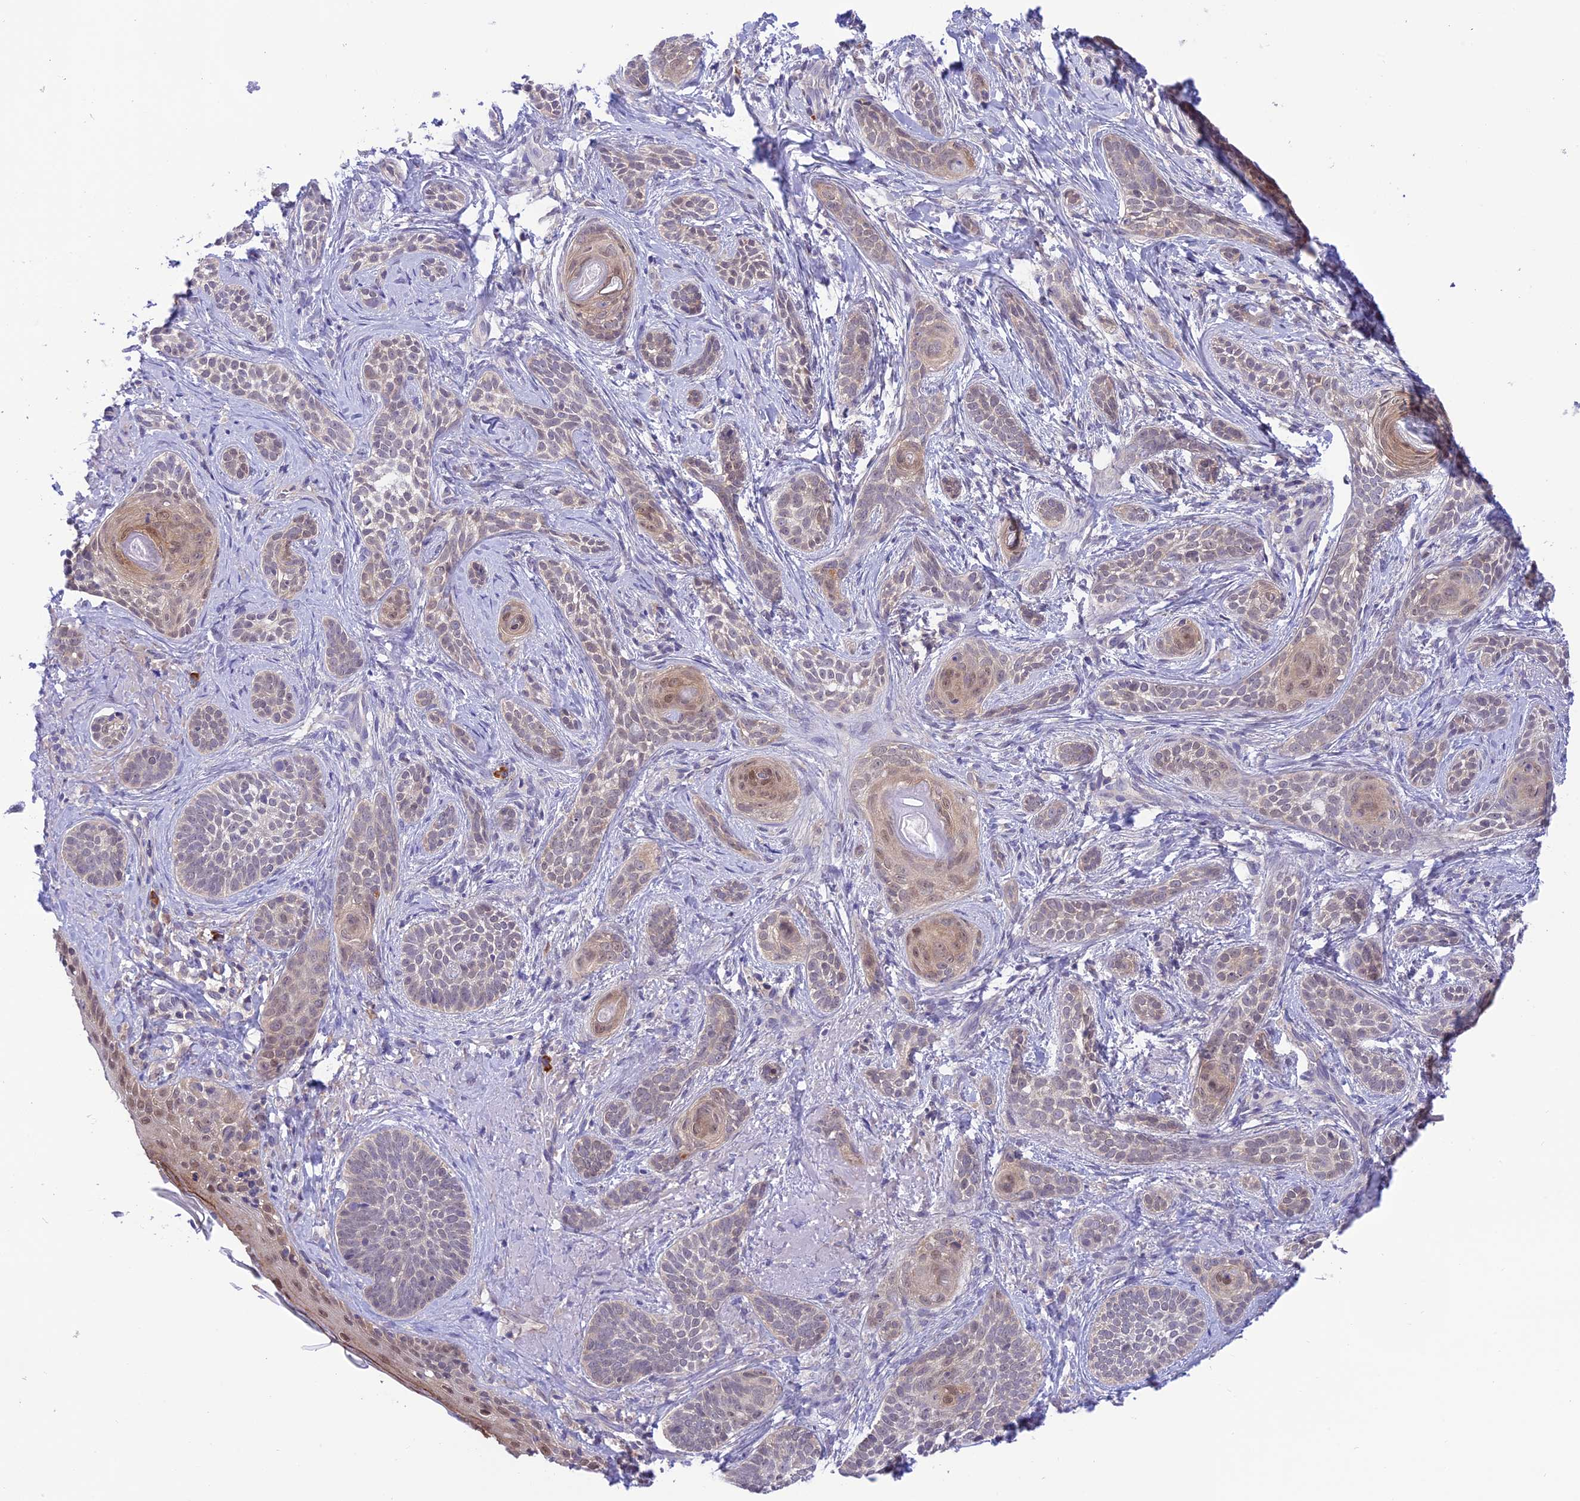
{"staining": {"intensity": "weak", "quantity": "<25%", "location": "nuclear"}, "tissue": "skin cancer", "cell_type": "Tumor cells", "image_type": "cancer", "snomed": [{"axis": "morphology", "description": "Basal cell carcinoma"}, {"axis": "topography", "description": "Skin"}], "caption": "High magnification brightfield microscopy of basal cell carcinoma (skin) stained with DAB (brown) and counterstained with hematoxylin (blue): tumor cells show no significant staining.", "gene": "RNF126", "patient": {"sex": "male", "age": 71}}